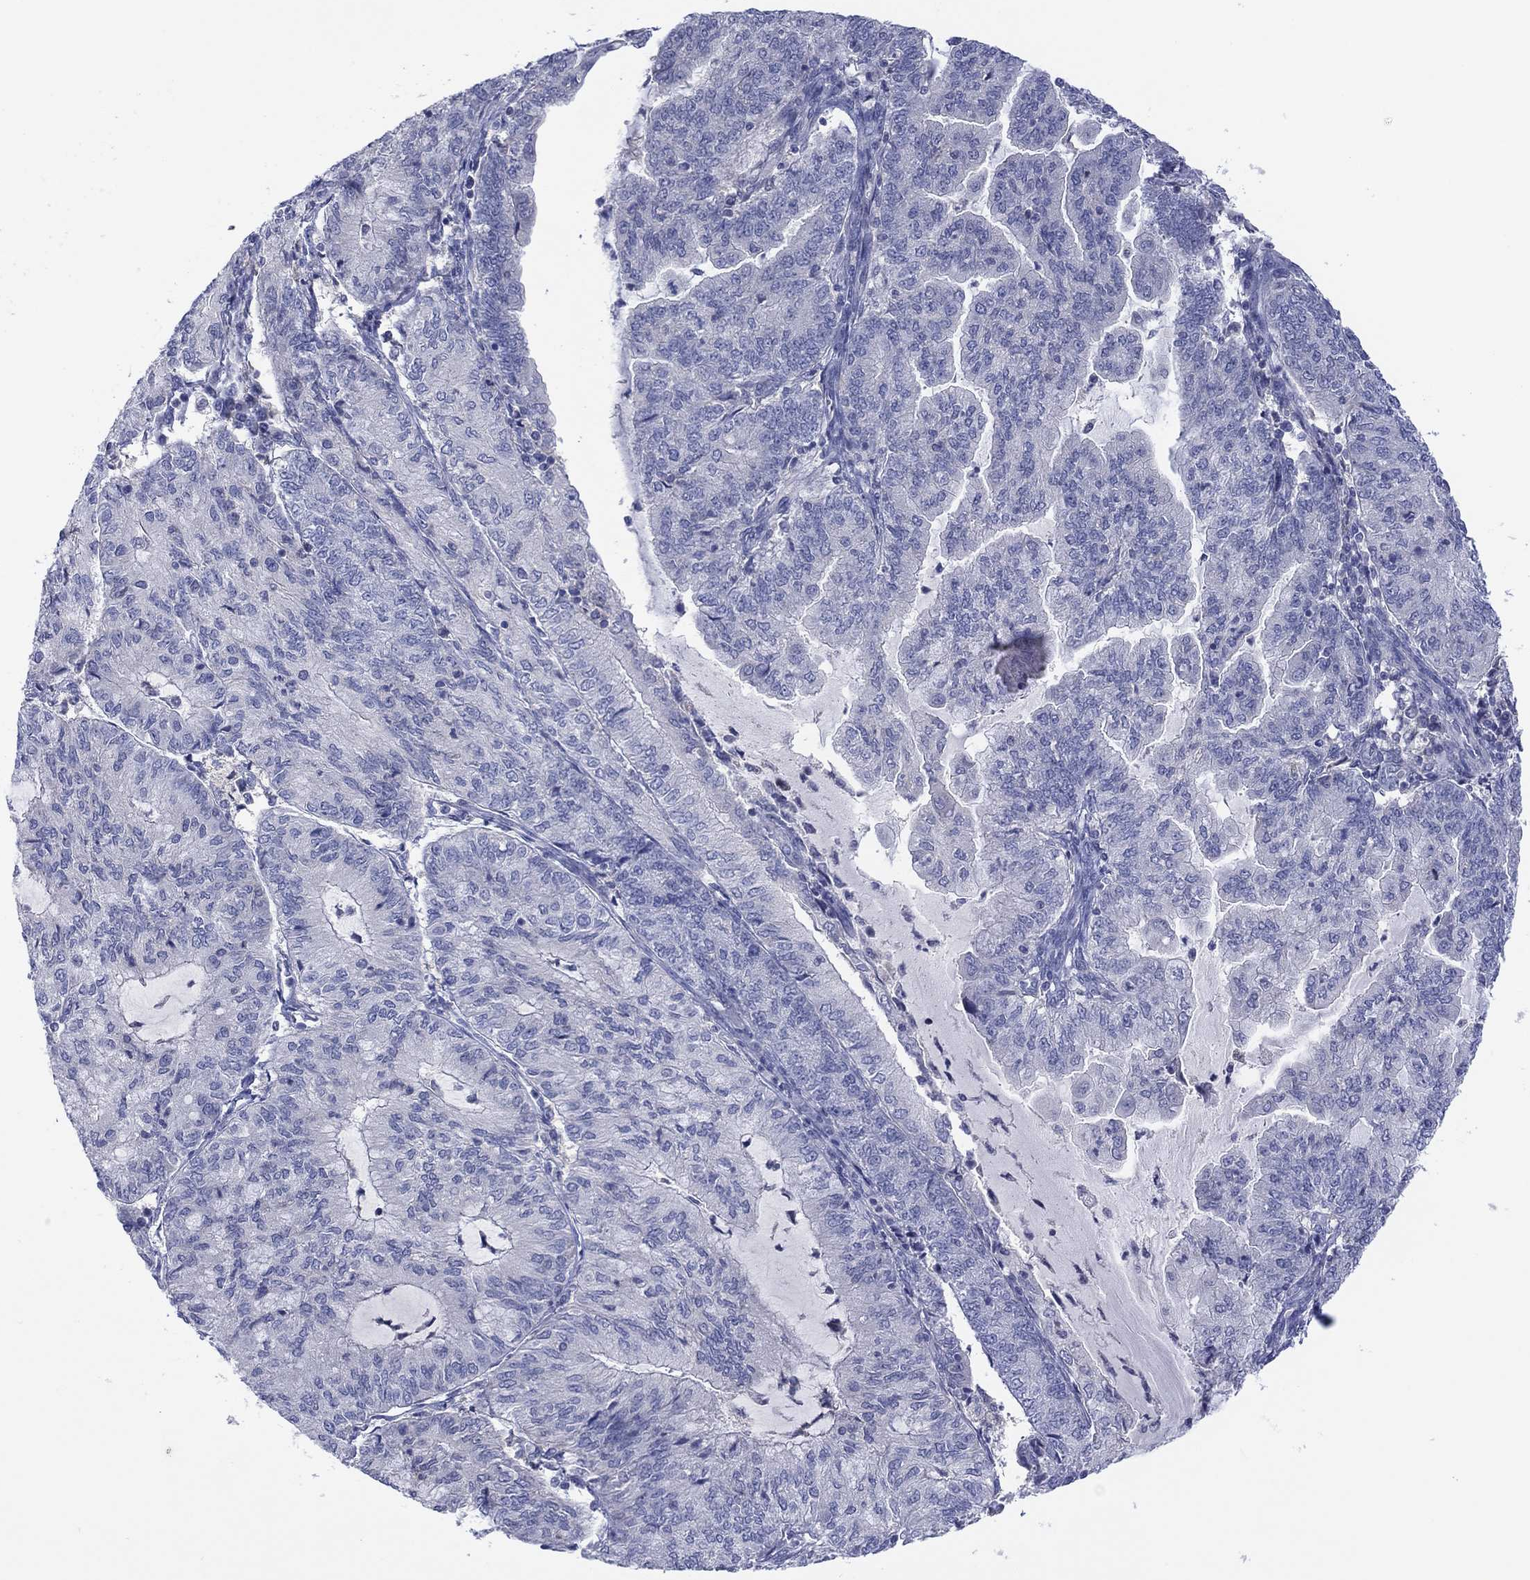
{"staining": {"intensity": "negative", "quantity": "none", "location": "none"}, "tissue": "endometrial cancer", "cell_type": "Tumor cells", "image_type": "cancer", "snomed": [{"axis": "morphology", "description": "Adenocarcinoma, NOS"}, {"axis": "topography", "description": "Endometrium"}], "caption": "High magnification brightfield microscopy of endometrial cancer (adenocarcinoma) stained with DAB (3,3'-diaminobenzidine) (brown) and counterstained with hematoxylin (blue): tumor cells show no significant expression.", "gene": "CYP2B6", "patient": {"sex": "female", "age": 82}}